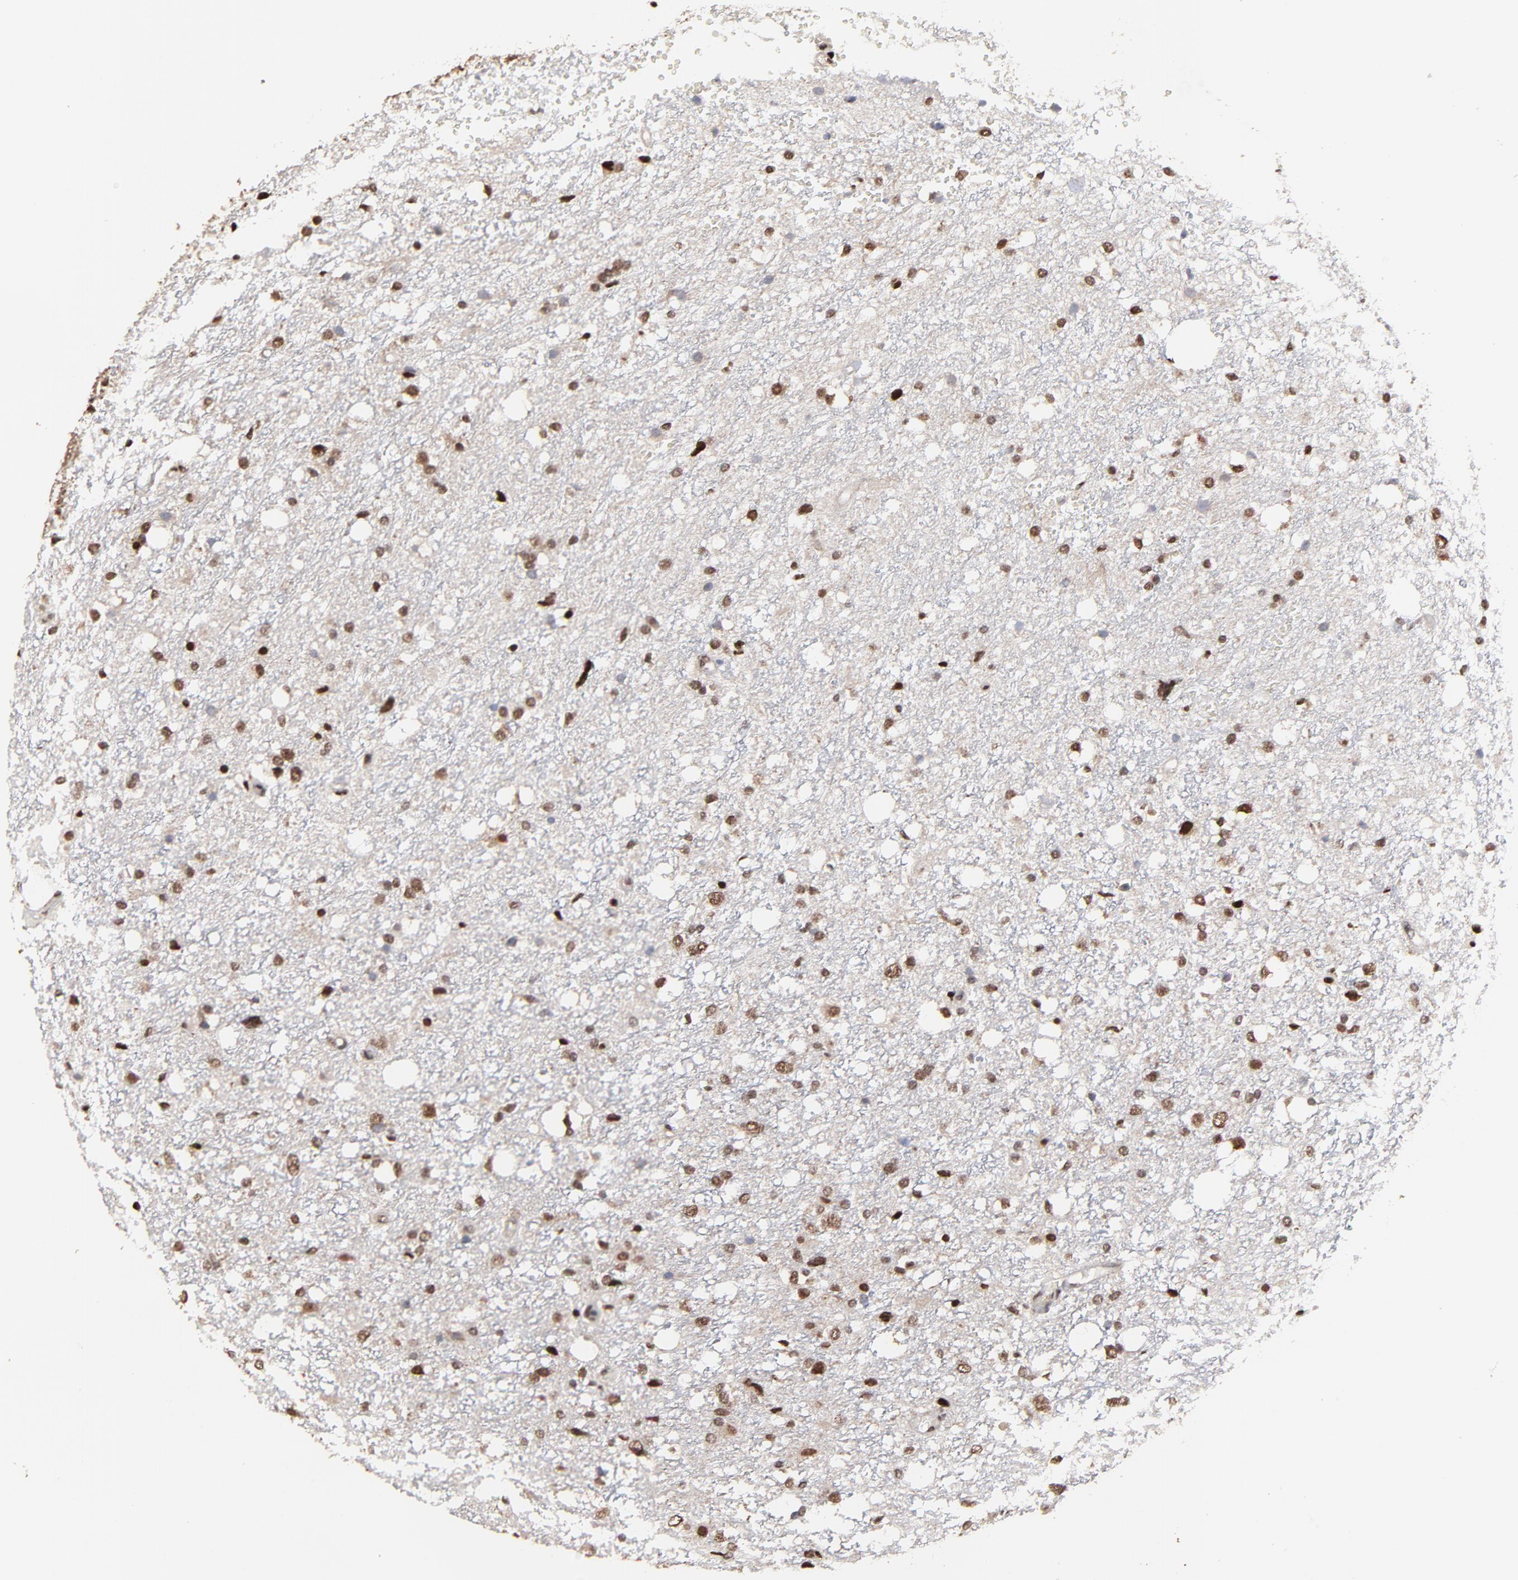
{"staining": {"intensity": "strong", "quantity": "25%-75%", "location": "cytoplasmic/membranous,nuclear"}, "tissue": "glioma", "cell_type": "Tumor cells", "image_type": "cancer", "snomed": [{"axis": "morphology", "description": "Glioma, malignant, High grade"}, {"axis": "topography", "description": "Brain"}], "caption": "Protein expression analysis of malignant glioma (high-grade) demonstrates strong cytoplasmic/membranous and nuclear expression in about 25%-75% of tumor cells.", "gene": "CHM", "patient": {"sex": "female", "age": 59}}